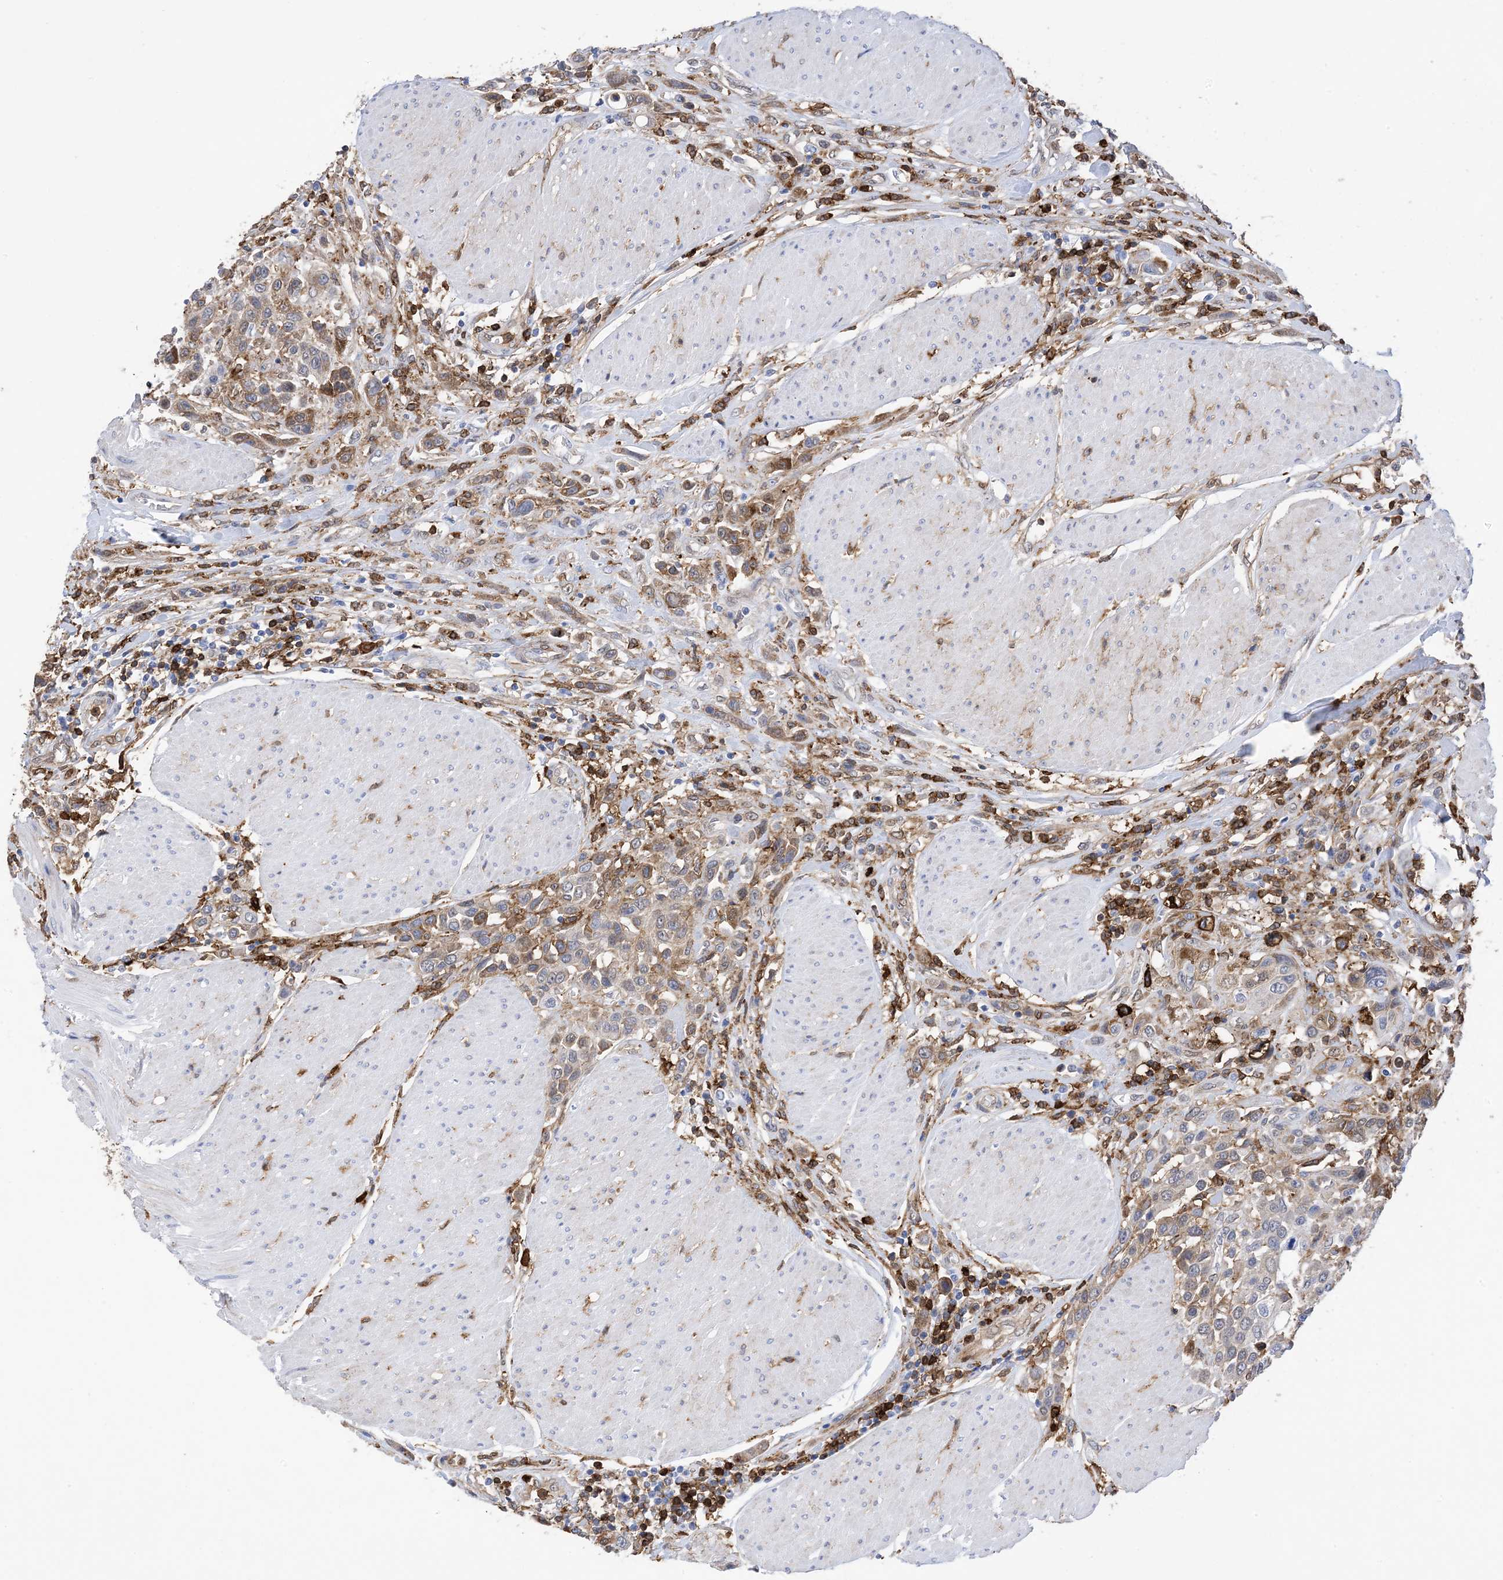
{"staining": {"intensity": "moderate", "quantity": "<25%", "location": "cytoplasmic/membranous"}, "tissue": "urothelial cancer", "cell_type": "Tumor cells", "image_type": "cancer", "snomed": [{"axis": "morphology", "description": "Urothelial carcinoma, High grade"}, {"axis": "topography", "description": "Urinary bladder"}], "caption": "Moderate cytoplasmic/membranous expression for a protein is appreciated in approximately <25% of tumor cells of high-grade urothelial carcinoma using immunohistochemistry.", "gene": "ANXA1", "patient": {"sex": "male", "age": 50}}